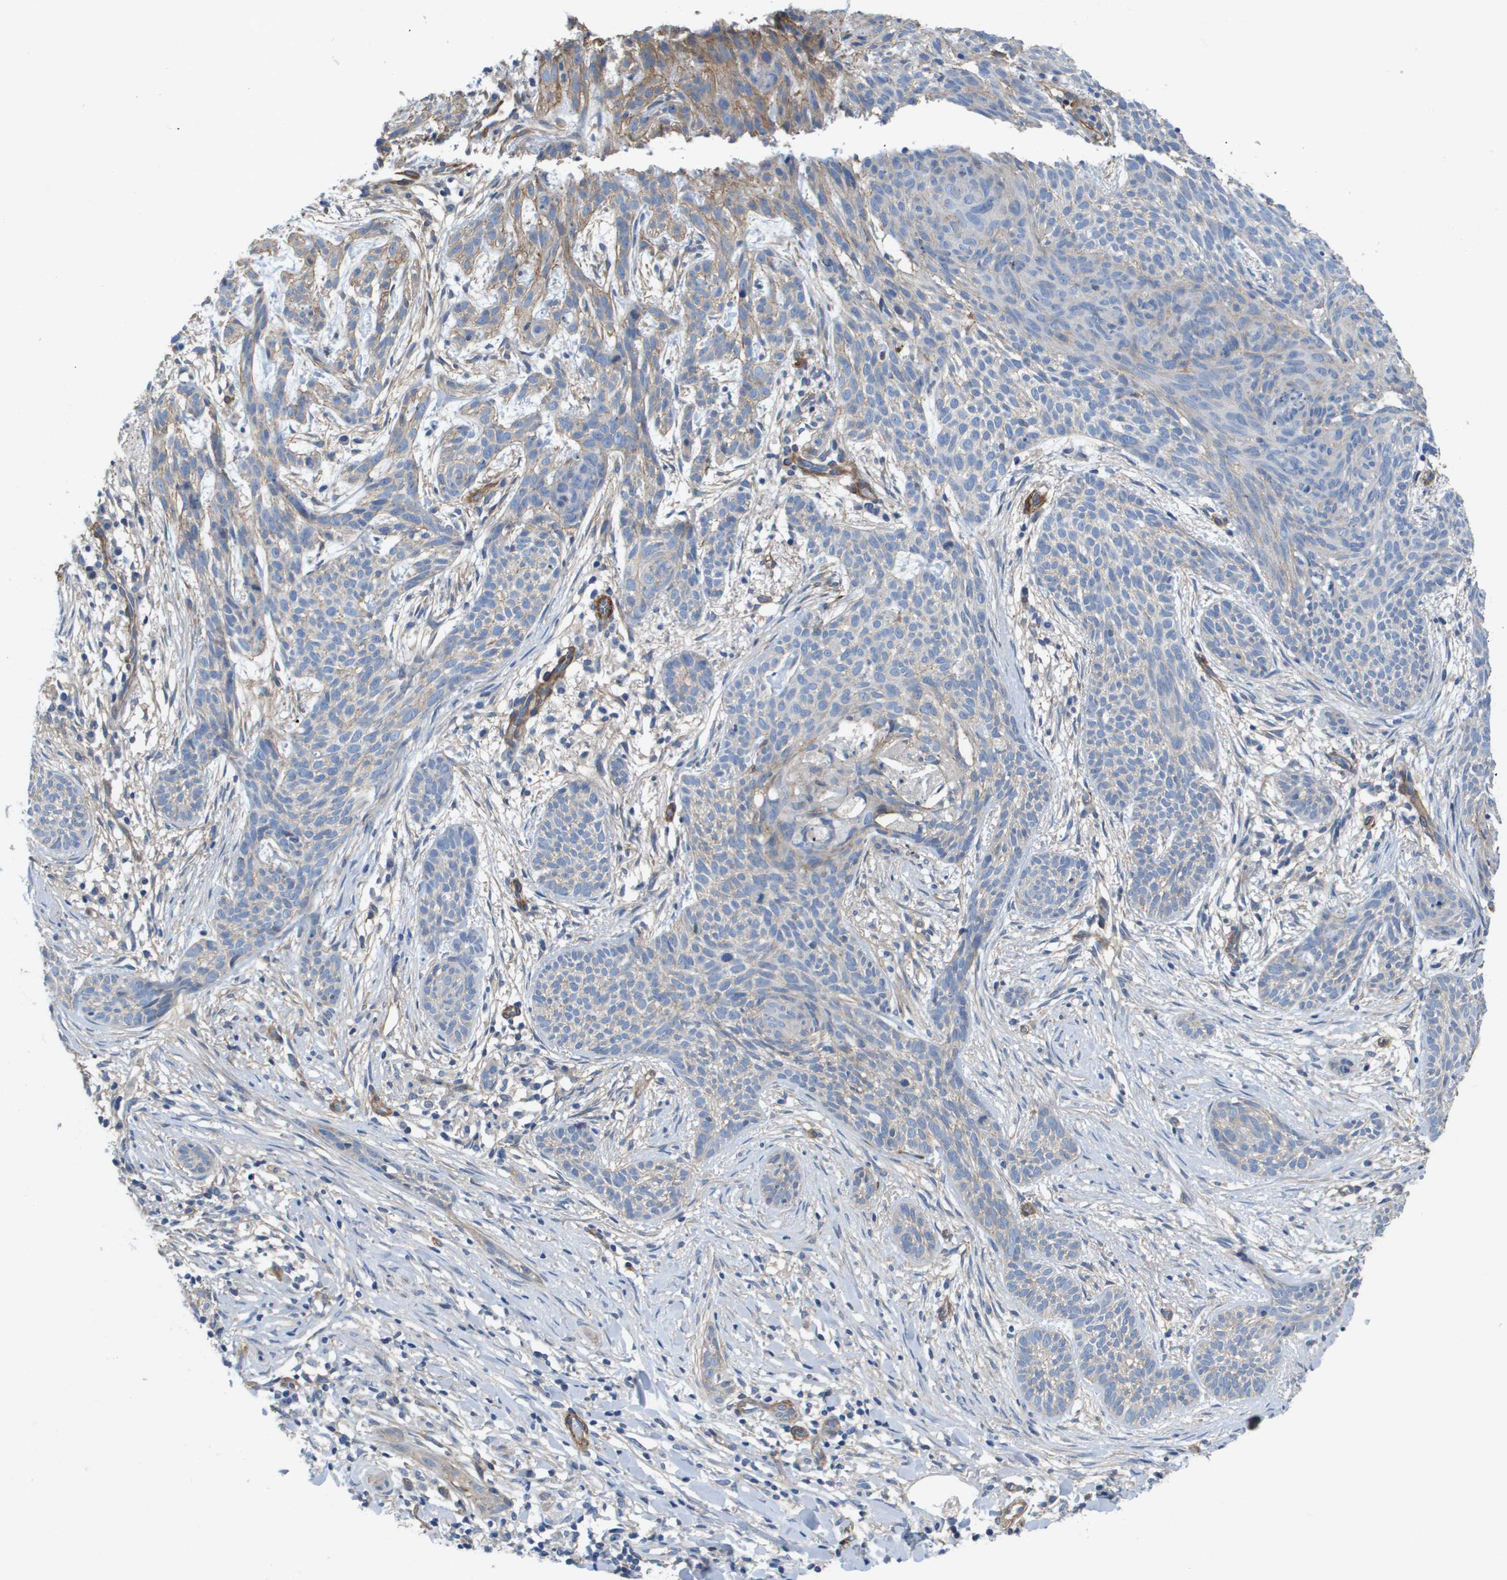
{"staining": {"intensity": "weak", "quantity": "<25%", "location": "cytoplasmic/membranous"}, "tissue": "skin cancer", "cell_type": "Tumor cells", "image_type": "cancer", "snomed": [{"axis": "morphology", "description": "Basal cell carcinoma"}, {"axis": "topography", "description": "Skin"}], "caption": "An immunohistochemistry (IHC) micrograph of skin cancer (basal cell carcinoma) is shown. There is no staining in tumor cells of skin cancer (basal cell carcinoma). Brightfield microscopy of immunohistochemistry (IHC) stained with DAB (brown) and hematoxylin (blue), captured at high magnification.", "gene": "LPP", "patient": {"sex": "female", "age": 59}}